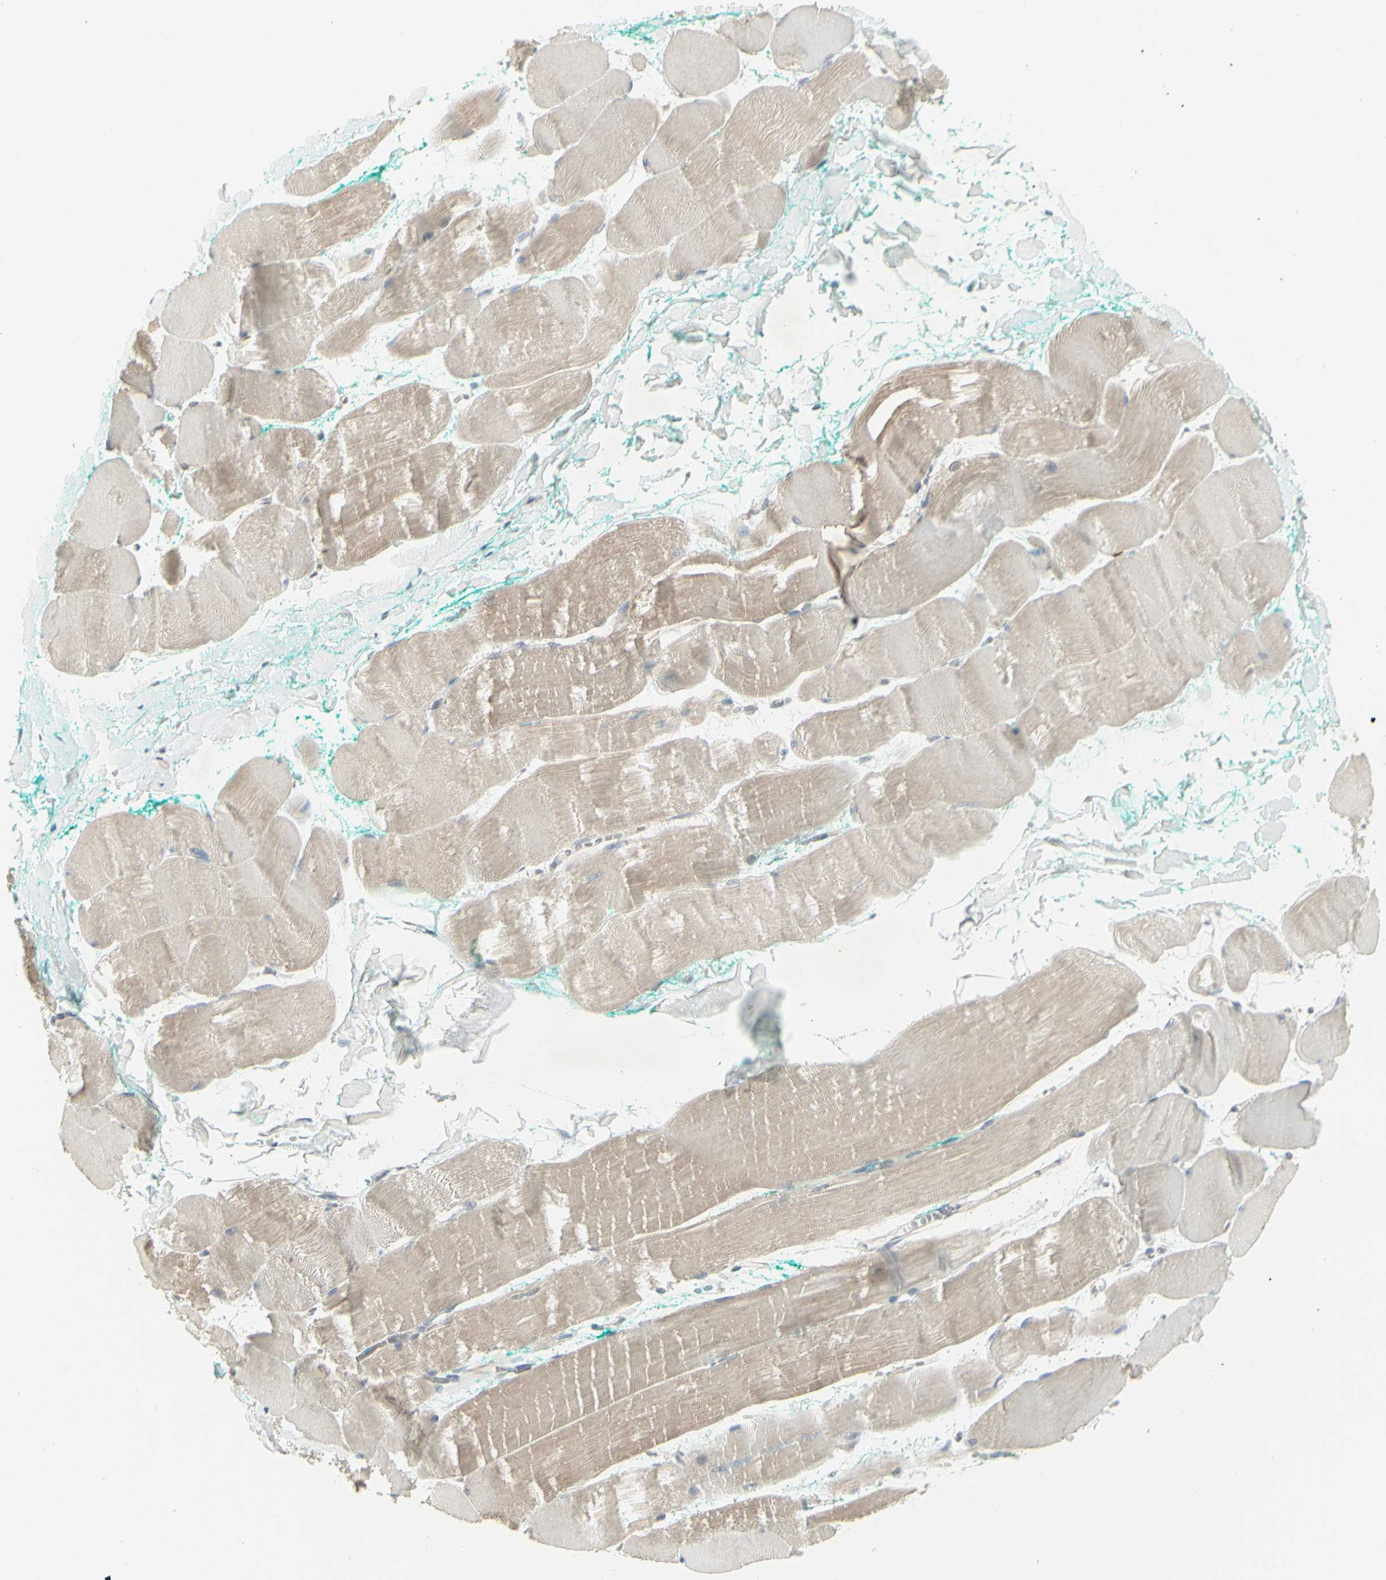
{"staining": {"intensity": "weak", "quantity": ">75%", "location": "cytoplasmic/membranous"}, "tissue": "skeletal muscle", "cell_type": "Myocytes", "image_type": "normal", "snomed": [{"axis": "morphology", "description": "Normal tissue, NOS"}, {"axis": "morphology", "description": "Squamous cell carcinoma, NOS"}, {"axis": "topography", "description": "Skeletal muscle"}], "caption": "A high-resolution histopathology image shows immunohistochemistry (IHC) staining of benign skeletal muscle, which demonstrates weak cytoplasmic/membranous positivity in approximately >75% of myocytes.", "gene": "CCNB2", "patient": {"sex": "male", "age": 51}}